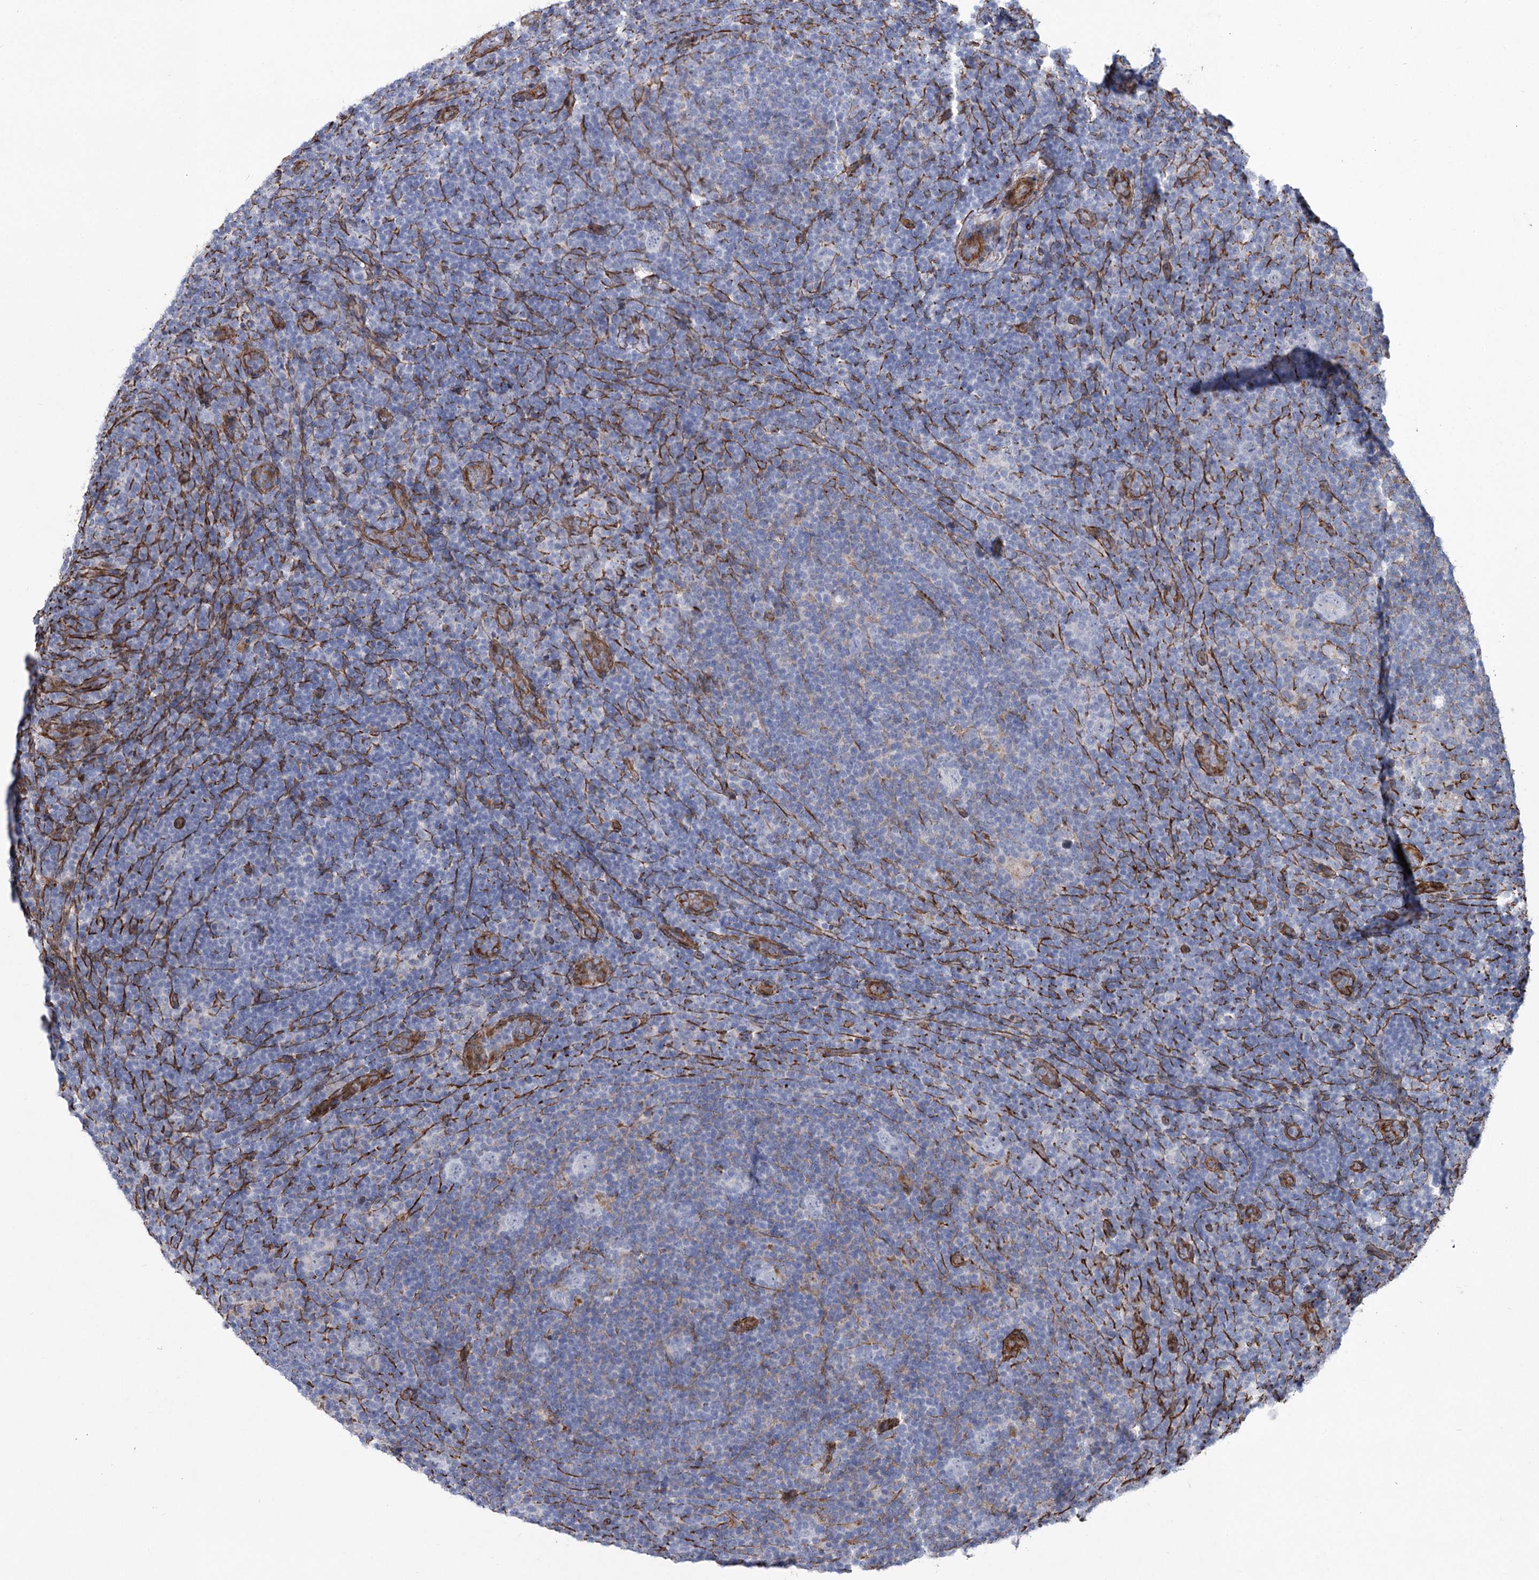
{"staining": {"intensity": "negative", "quantity": "none", "location": "none"}, "tissue": "lymphoma", "cell_type": "Tumor cells", "image_type": "cancer", "snomed": [{"axis": "morphology", "description": "Hodgkin's disease, NOS"}, {"axis": "topography", "description": "Lymph node"}], "caption": "This is an immunohistochemistry (IHC) histopathology image of human lymphoma. There is no positivity in tumor cells.", "gene": "ARHGAP20", "patient": {"sex": "female", "age": 57}}